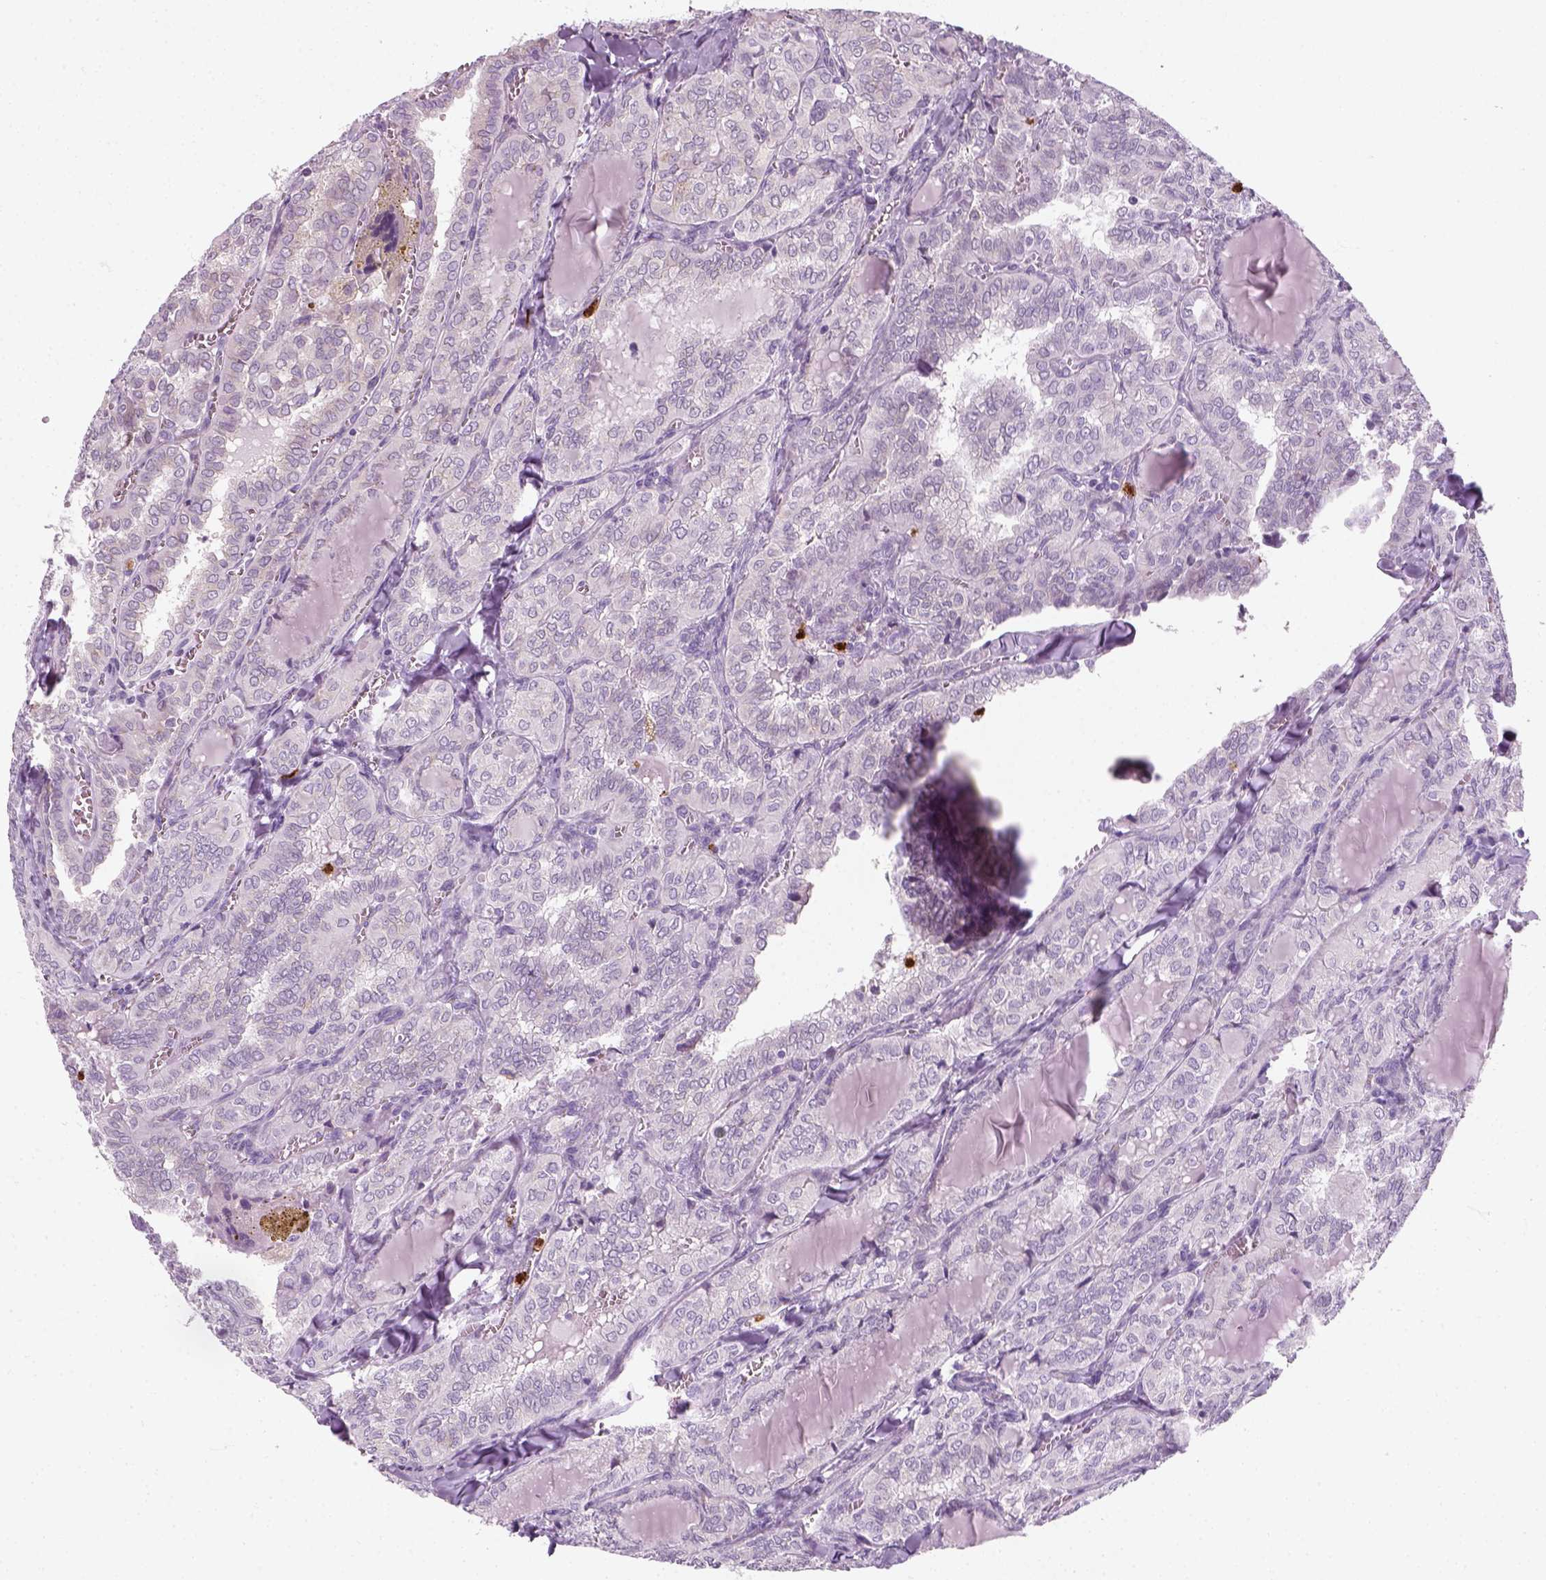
{"staining": {"intensity": "negative", "quantity": "none", "location": "none"}, "tissue": "thyroid cancer", "cell_type": "Tumor cells", "image_type": "cancer", "snomed": [{"axis": "morphology", "description": "Papillary adenocarcinoma, NOS"}, {"axis": "topography", "description": "Thyroid gland"}], "caption": "Tumor cells show no significant staining in thyroid papillary adenocarcinoma. Brightfield microscopy of IHC stained with DAB (3,3'-diaminobenzidine) (brown) and hematoxylin (blue), captured at high magnification.", "gene": "IL4", "patient": {"sex": "female", "age": 41}}